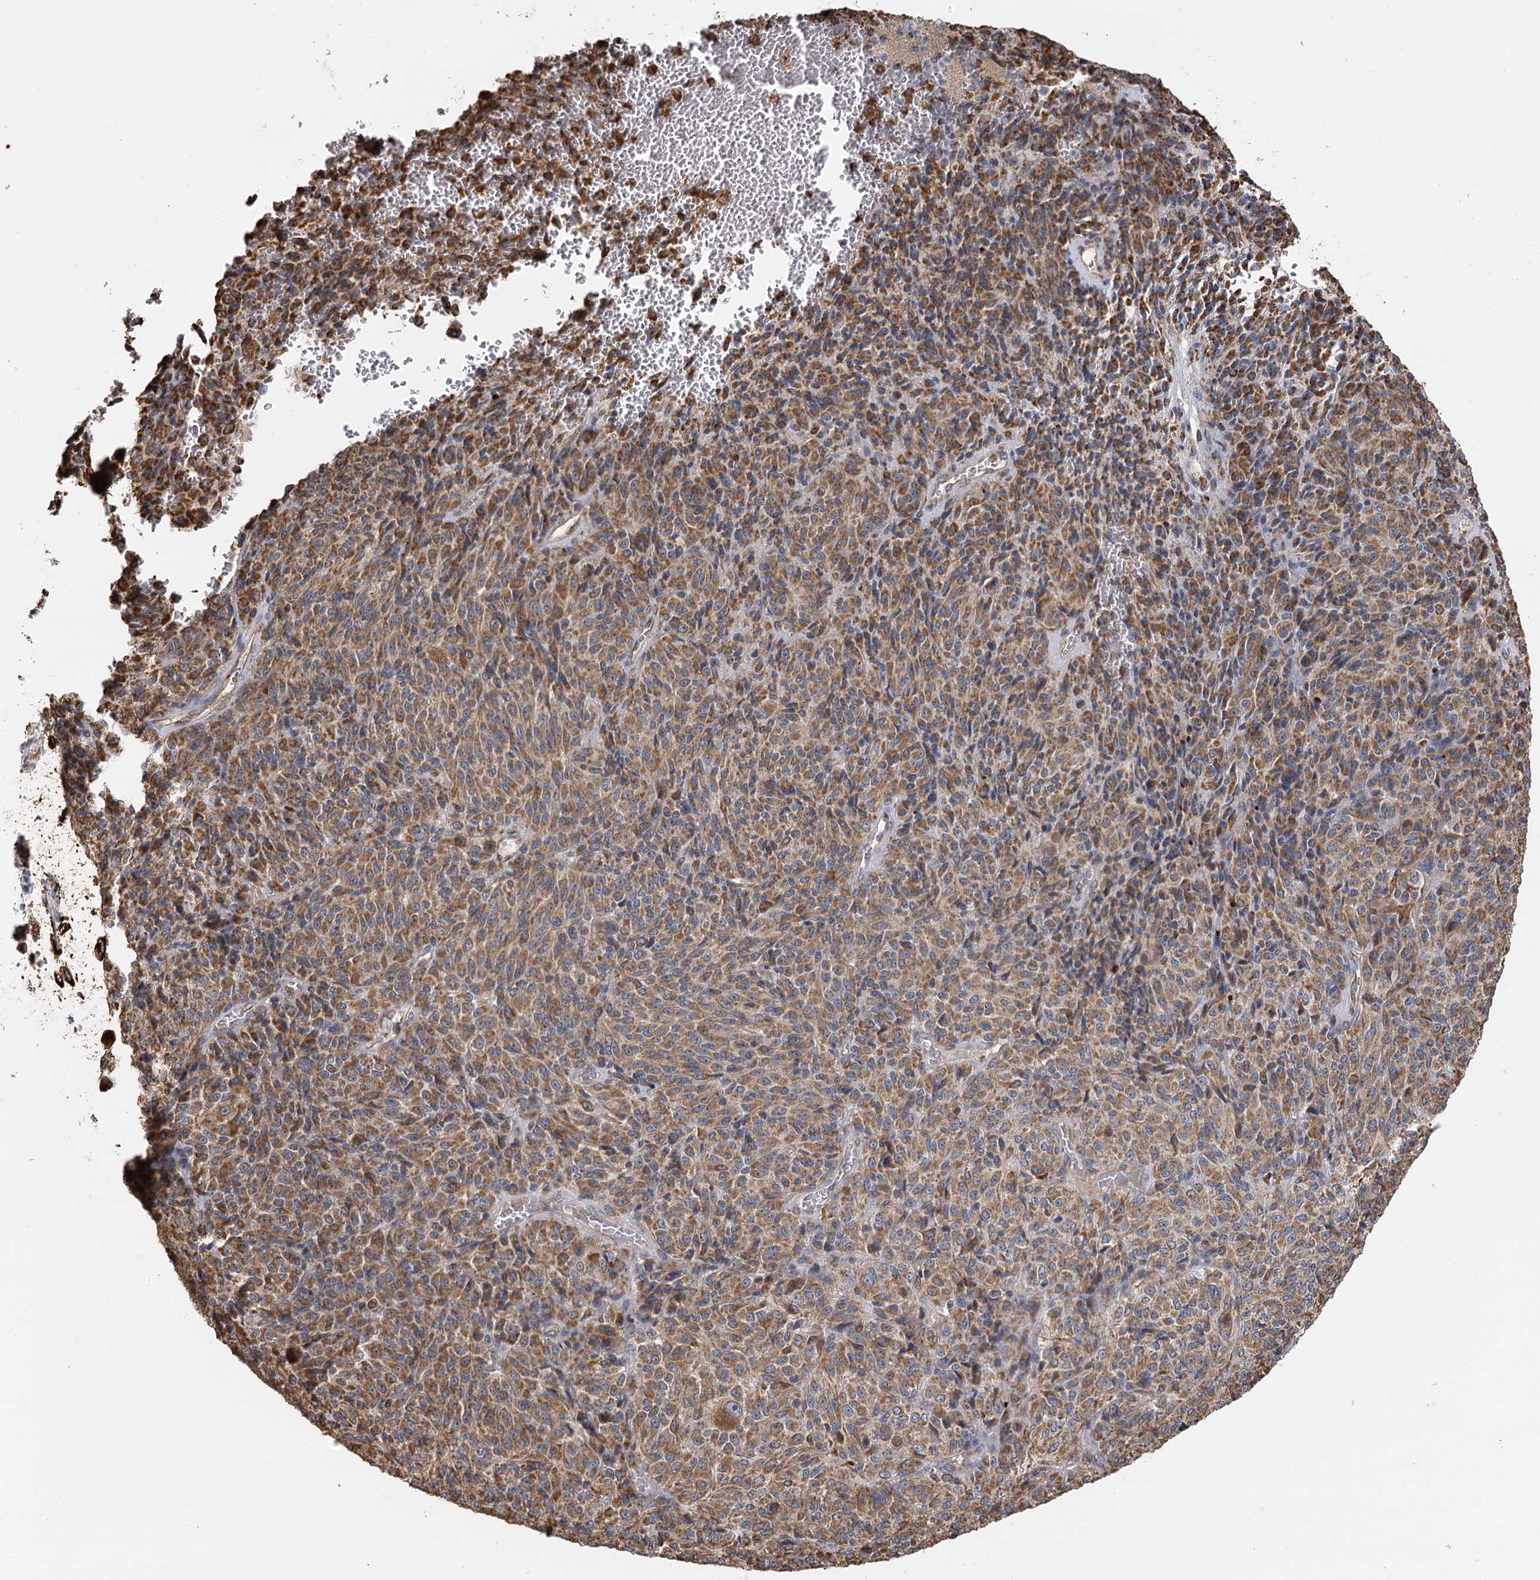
{"staining": {"intensity": "moderate", "quantity": ">75%", "location": "cytoplasmic/membranous"}, "tissue": "melanoma", "cell_type": "Tumor cells", "image_type": "cancer", "snomed": [{"axis": "morphology", "description": "Malignant melanoma, Metastatic site"}, {"axis": "topography", "description": "Brain"}], "caption": "This micrograph reveals immunohistochemistry staining of malignant melanoma (metastatic site), with medium moderate cytoplasmic/membranous positivity in about >75% of tumor cells.", "gene": "IL11RA", "patient": {"sex": "female", "age": 56}}